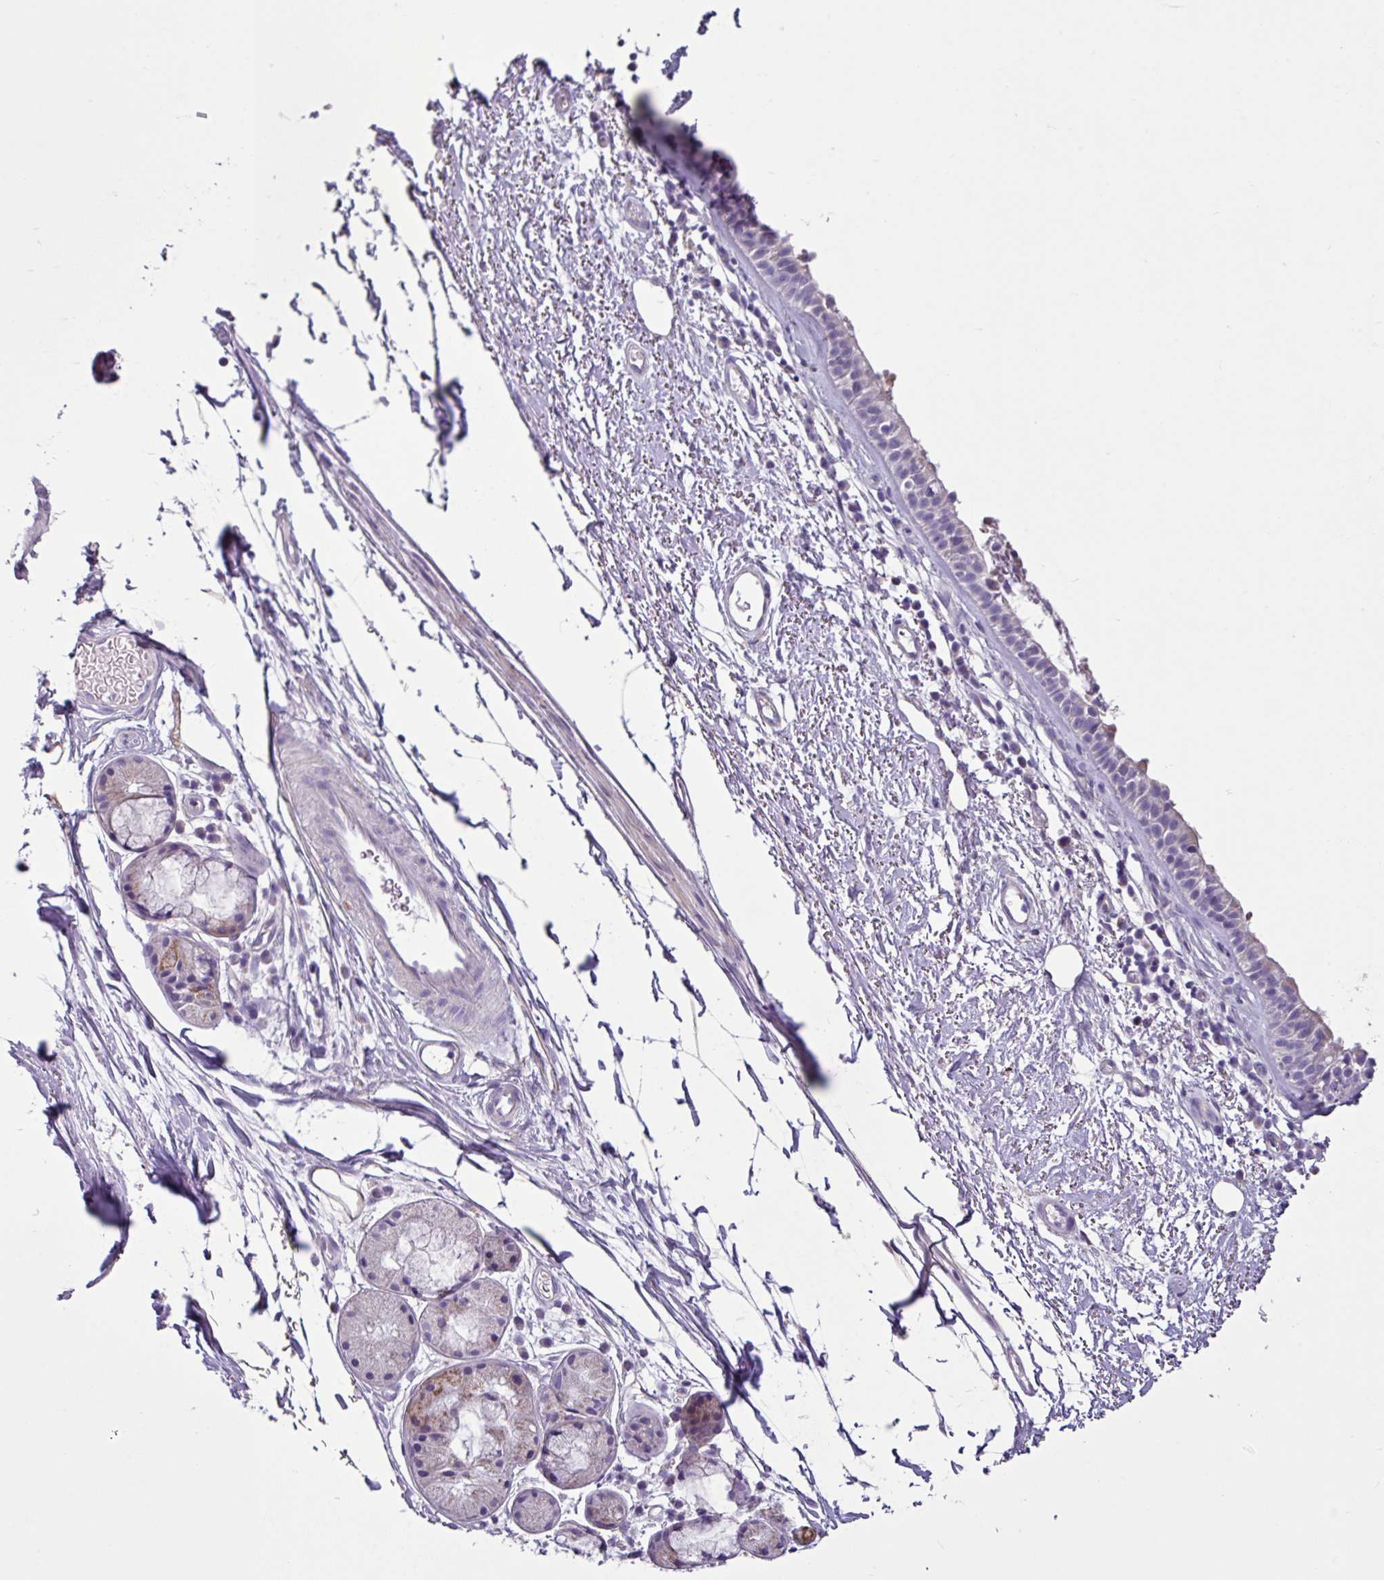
{"staining": {"intensity": "negative", "quantity": "none", "location": "none"}, "tissue": "nasopharynx", "cell_type": "Respiratory epithelial cells", "image_type": "normal", "snomed": [{"axis": "morphology", "description": "Normal tissue, NOS"}, {"axis": "topography", "description": "Cartilage tissue"}, {"axis": "topography", "description": "Nasopharynx"}], "caption": "Image shows no protein staining in respiratory epithelial cells of normal nasopharynx.", "gene": "TMEM178B", "patient": {"sex": "male", "age": 56}}